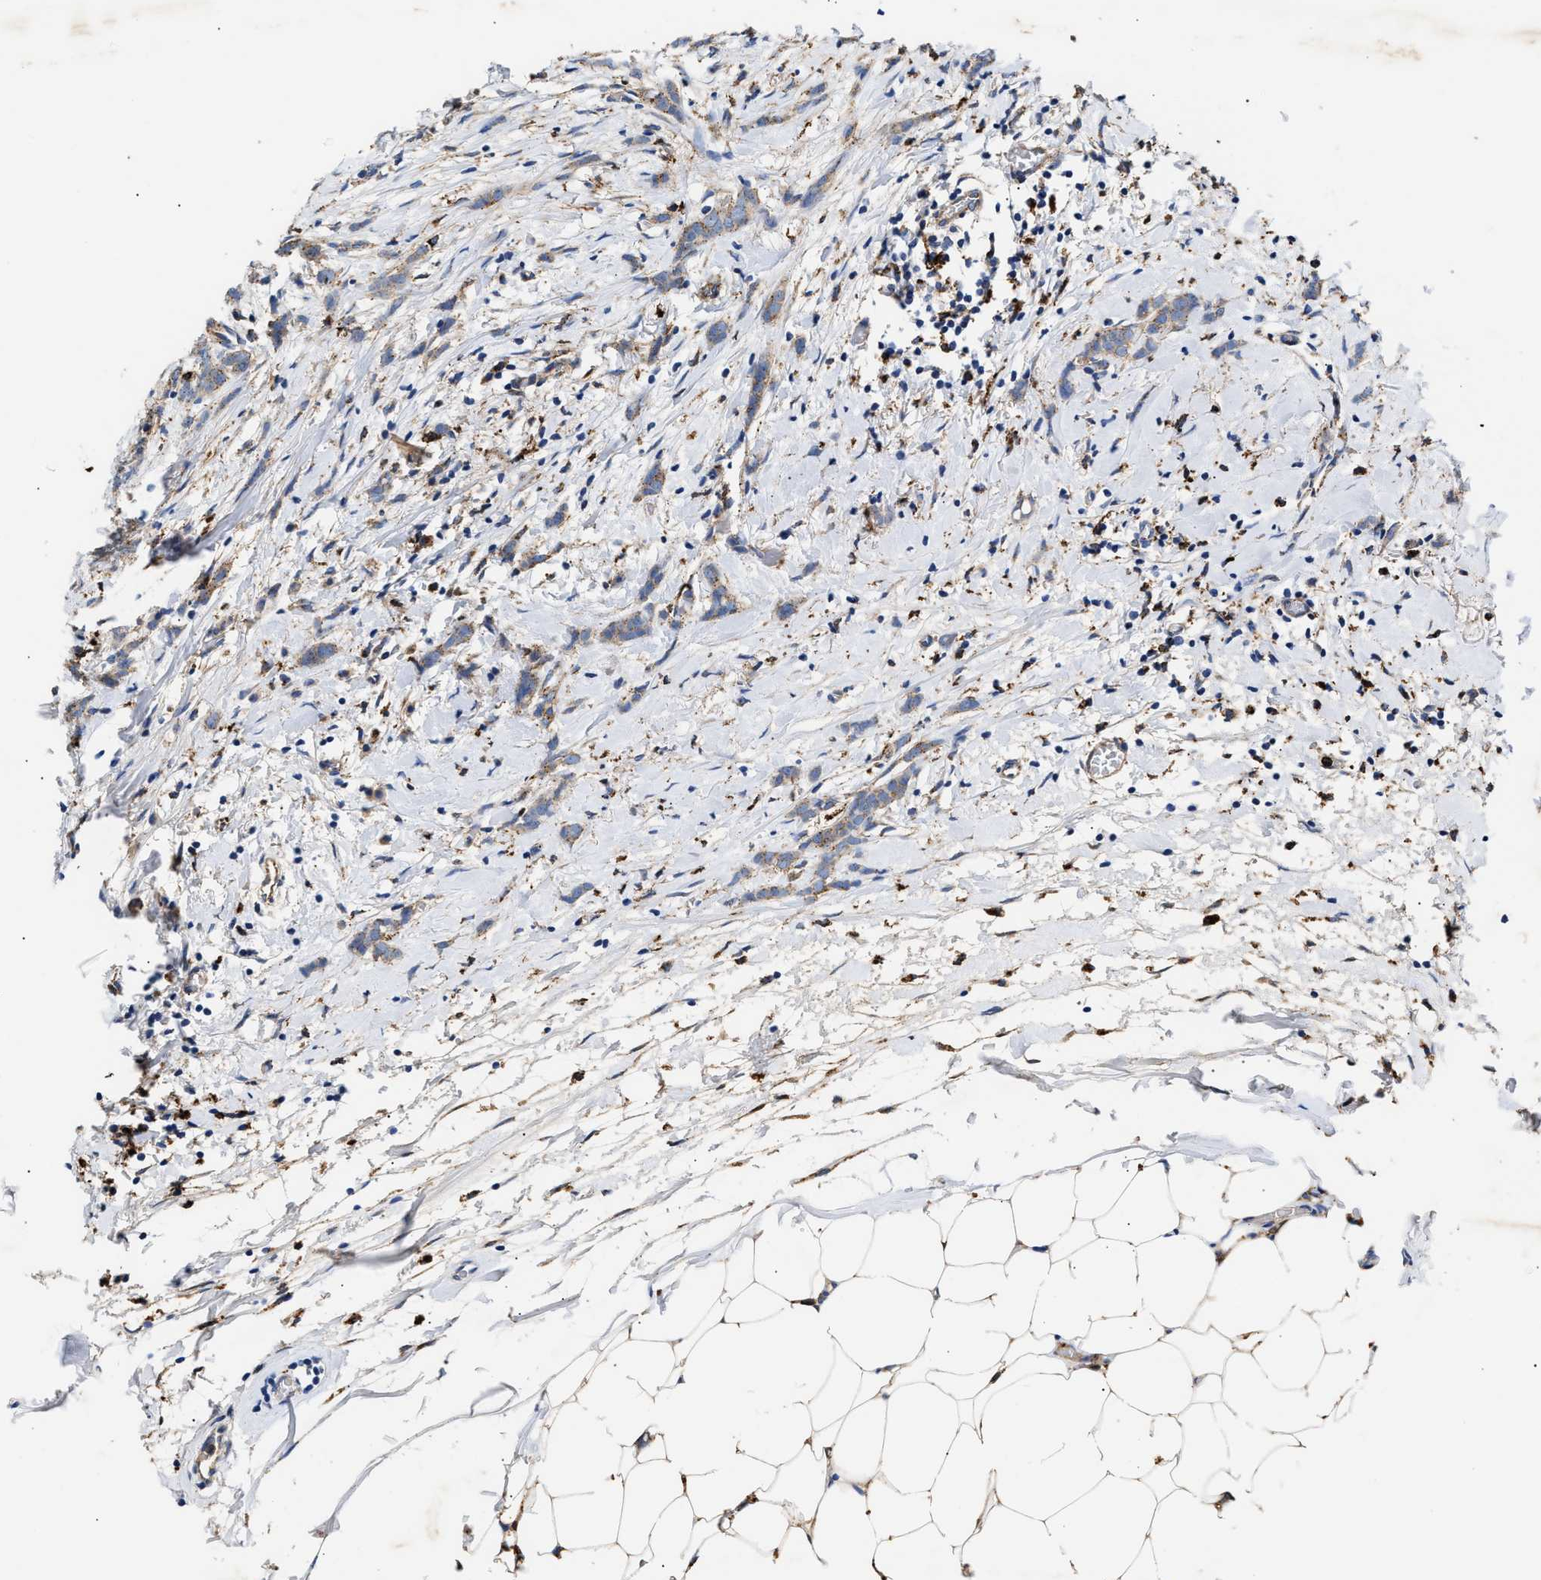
{"staining": {"intensity": "weak", "quantity": ">75%", "location": "cytoplasmic/membranous"}, "tissue": "breast cancer", "cell_type": "Tumor cells", "image_type": "cancer", "snomed": [{"axis": "morphology", "description": "Lobular carcinoma, in situ"}, {"axis": "morphology", "description": "Lobular carcinoma"}, {"axis": "topography", "description": "Breast"}], "caption": "A brown stain highlights weak cytoplasmic/membranous staining of a protein in breast cancer (lobular carcinoma) tumor cells.", "gene": "CCDC146", "patient": {"sex": "female", "age": 41}}